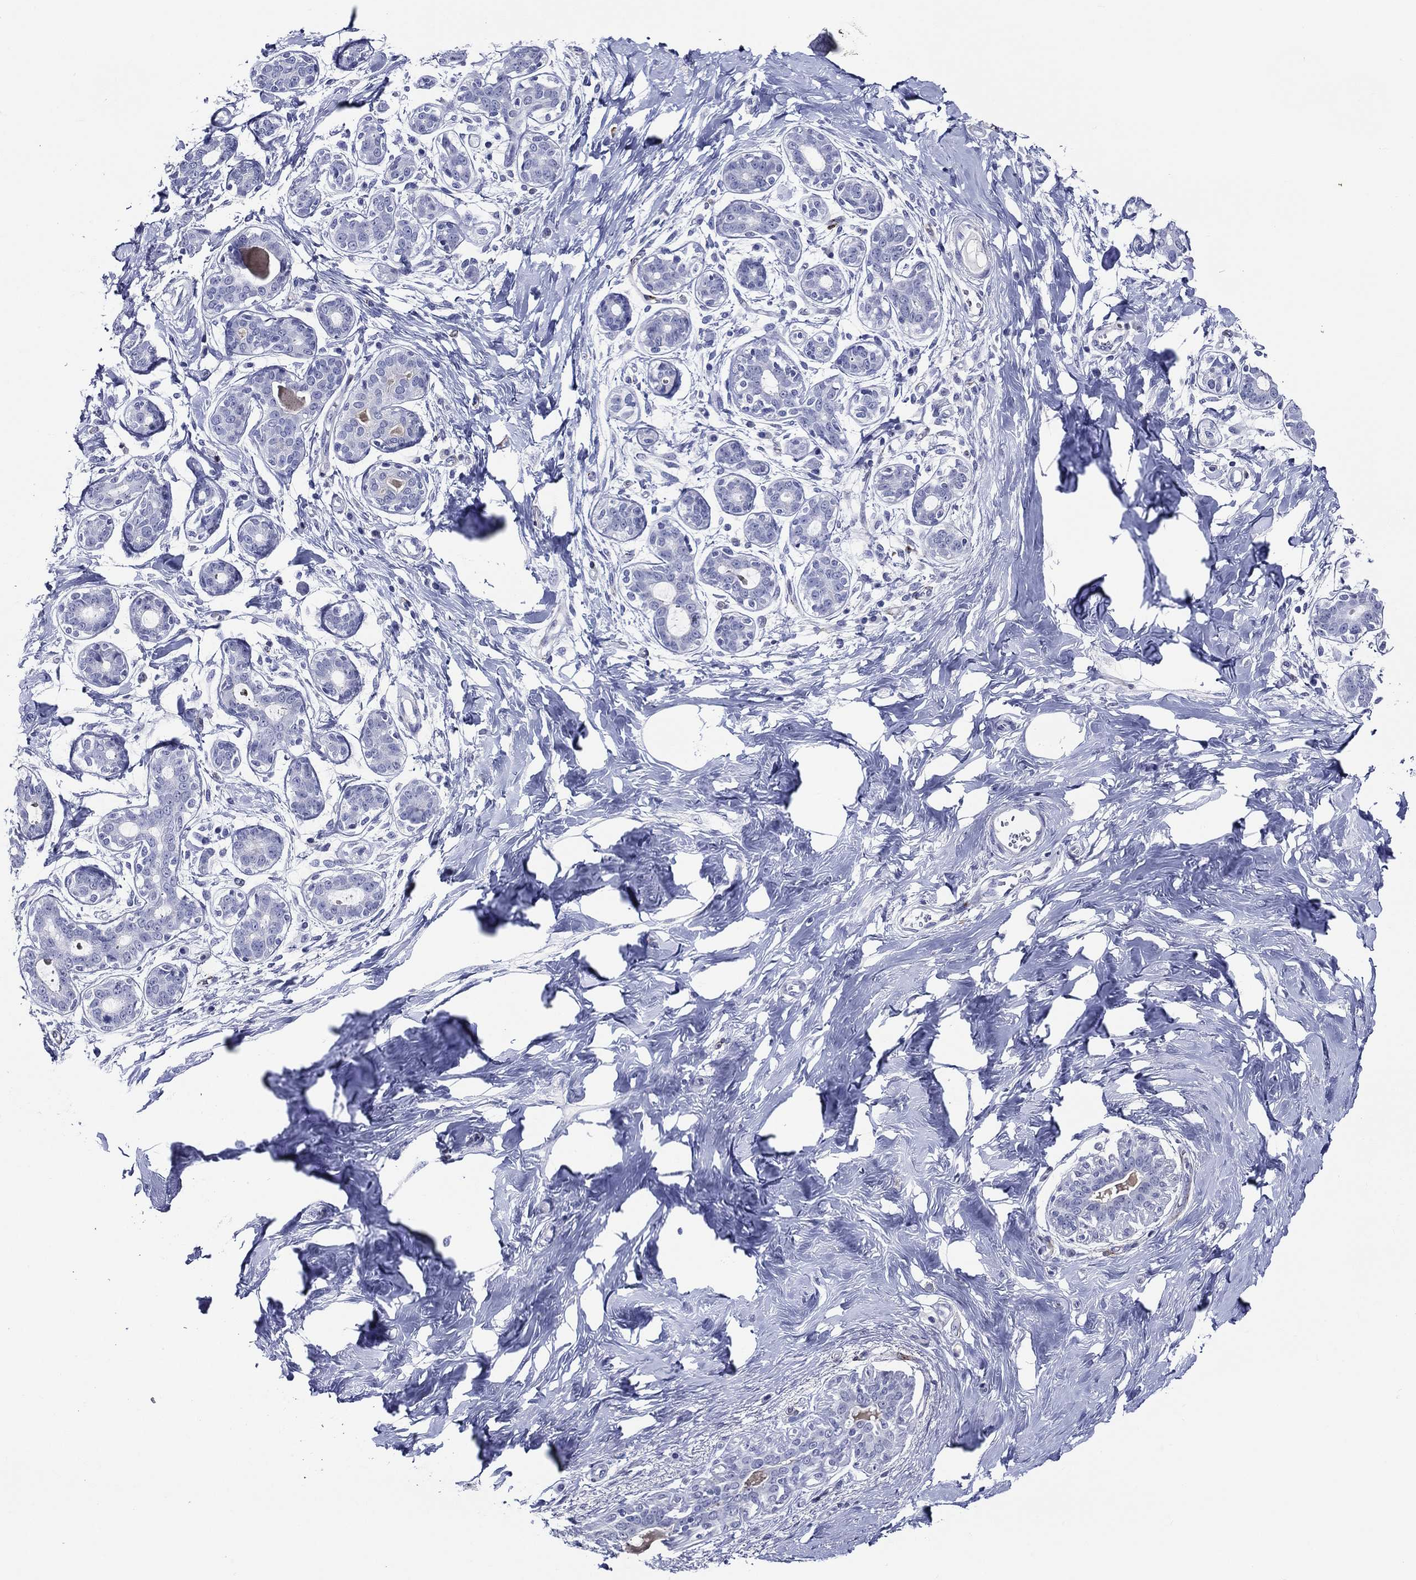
{"staining": {"intensity": "negative", "quantity": "none", "location": "none"}, "tissue": "breast", "cell_type": "Adipocytes", "image_type": "normal", "snomed": [{"axis": "morphology", "description": "Normal tissue, NOS"}, {"axis": "topography", "description": "Breast"}], "caption": "An image of breast stained for a protein displays no brown staining in adipocytes. (DAB (3,3'-diaminobenzidine) immunohistochemistry (IHC) with hematoxylin counter stain).", "gene": "ACE2", "patient": {"sex": "female", "age": 43}}